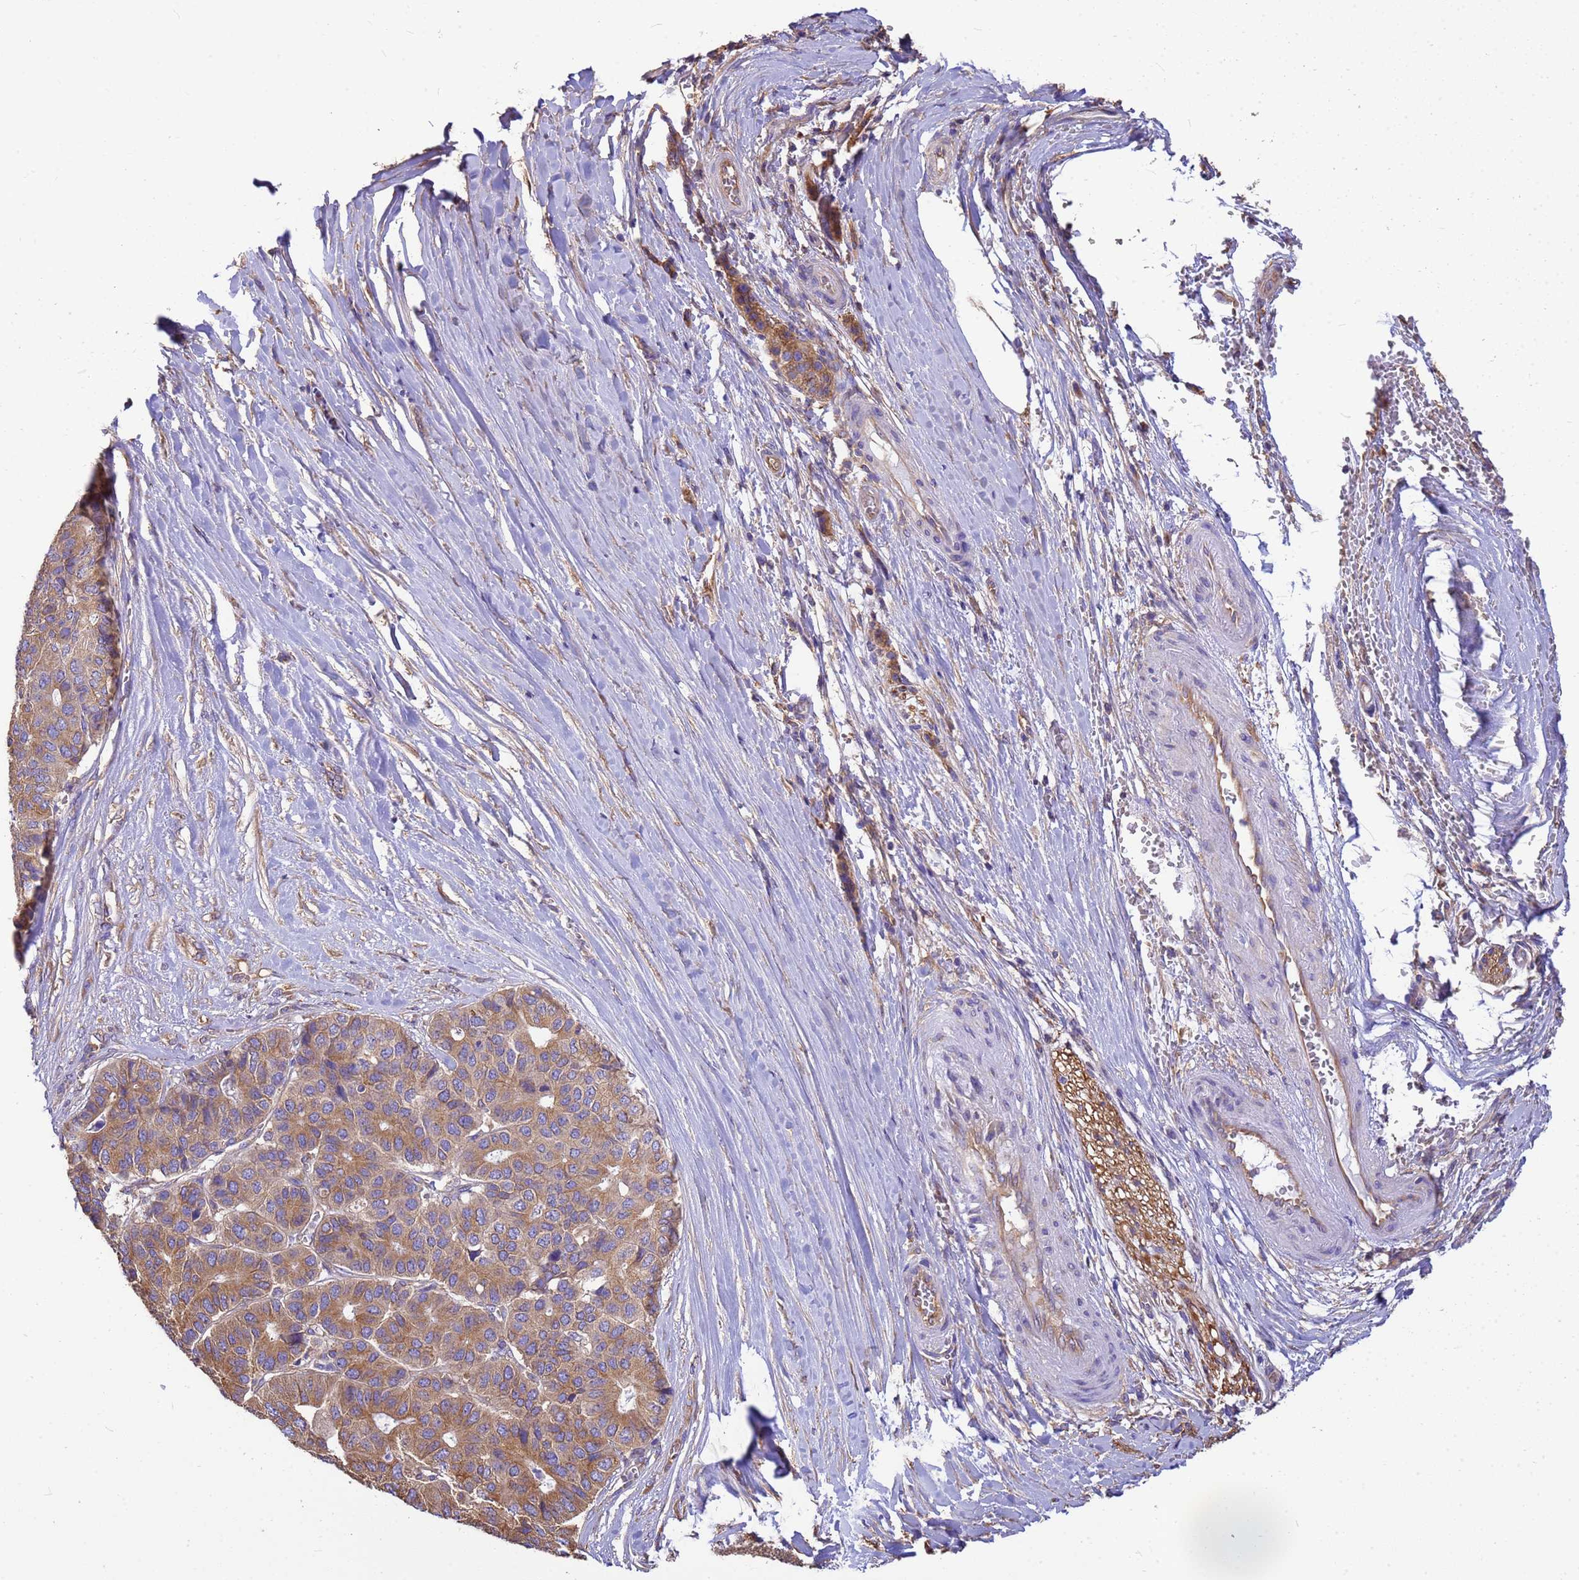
{"staining": {"intensity": "moderate", "quantity": ">75%", "location": "cytoplasmic/membranous"}, "tissue": "pancreatic cancer", "cell_type": "Tumor cells", "image_type": "cancer", "snomed": [{"axis": "morphology", "description": "Adenocarcinoma, NOS"}, {"axis": "topography", "description": "Pancreas"}], "caption": "Immunohistochemistry photomicrograph of pancreatic adenocarcinoma stained for a protein (brown), which reveals medium levels of moderate cytoplasmic/membranous expression in approximately >75% of tumor cells.", "gene": "TUBB1", "patient": {"sex": "male", "age": 50}}